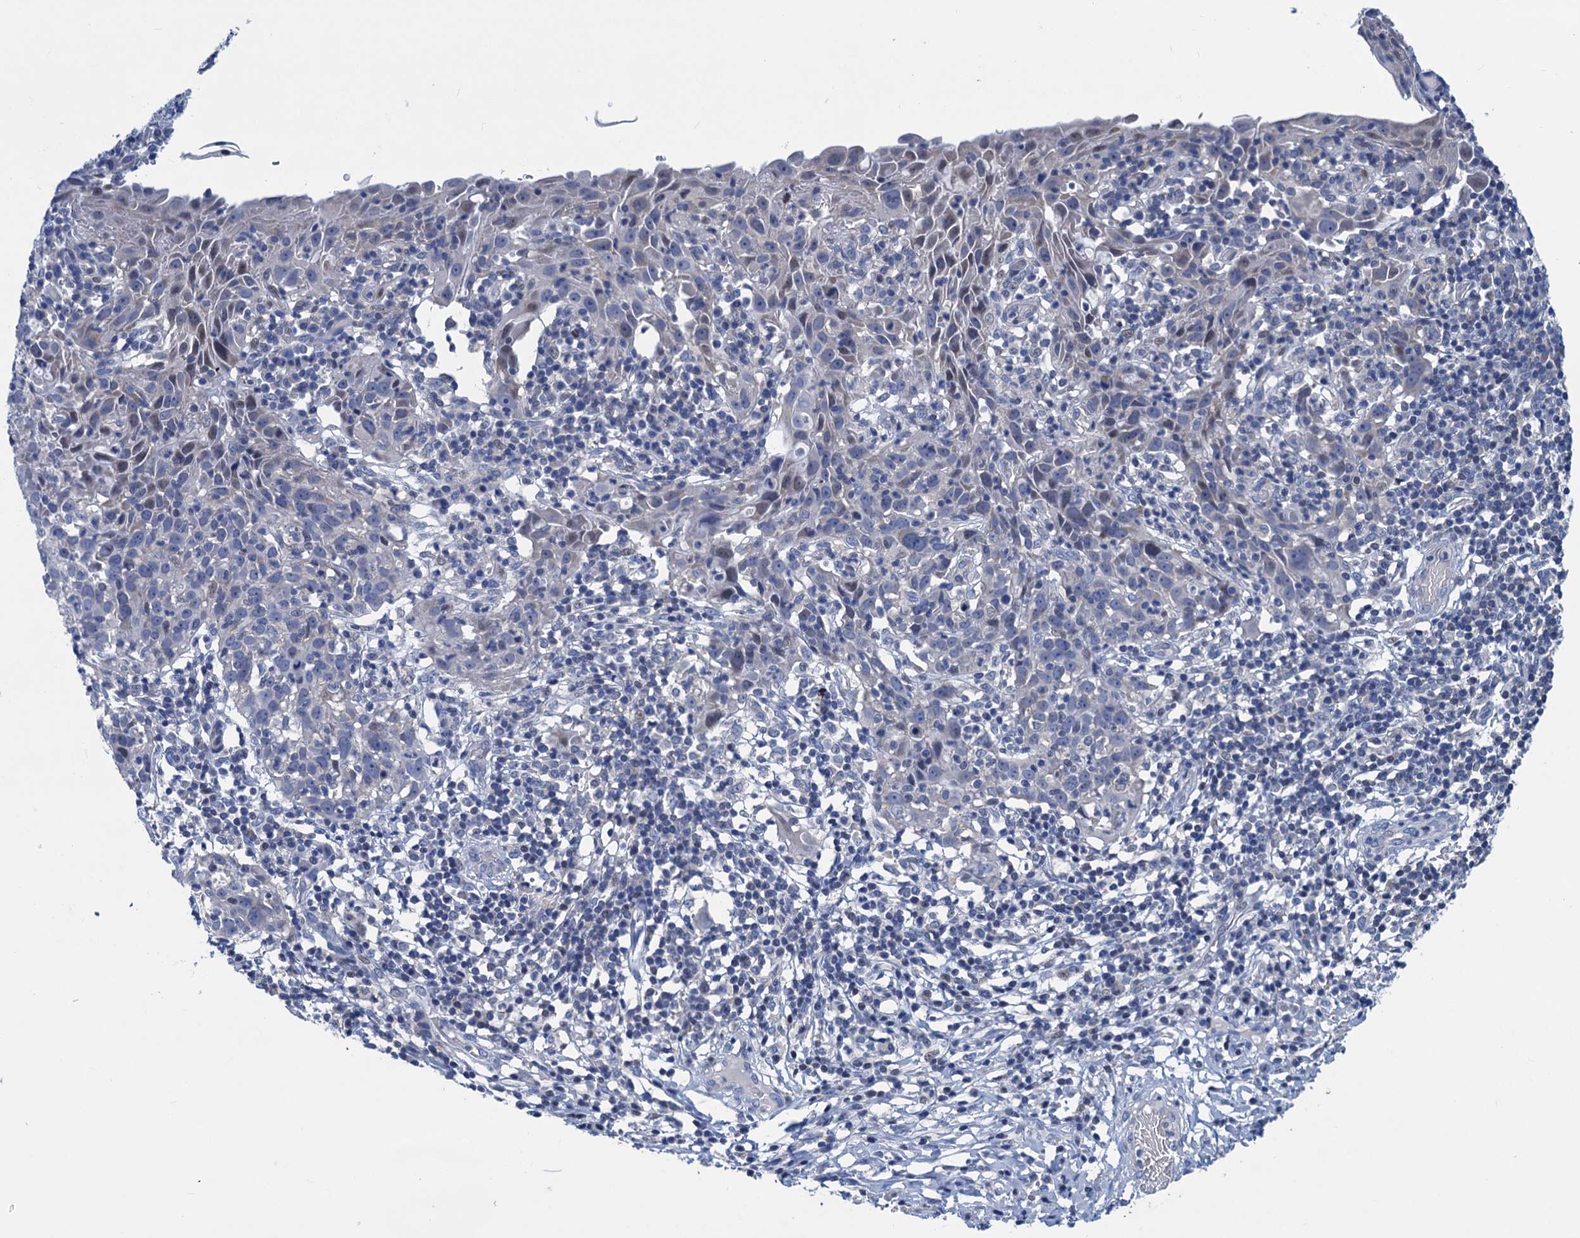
{"staining": {"intensity": "negative", "quantity": "none", "location": "none"}, "tissue": "cervical cancer", "cell_type": "Tumor cells", "image_type": "cancer", "snomed": [{"axis": "morphology", "description": "Squamous cell carcinoma, NOS"}, {"axis": "topography", "description": "Cervix"}], "caption": "An image of human cervical squamous cell carcinoma is negative for staining in tumor cells.", "gene": "ESYT3", "patient": {"sex": "female", "age": 50}}